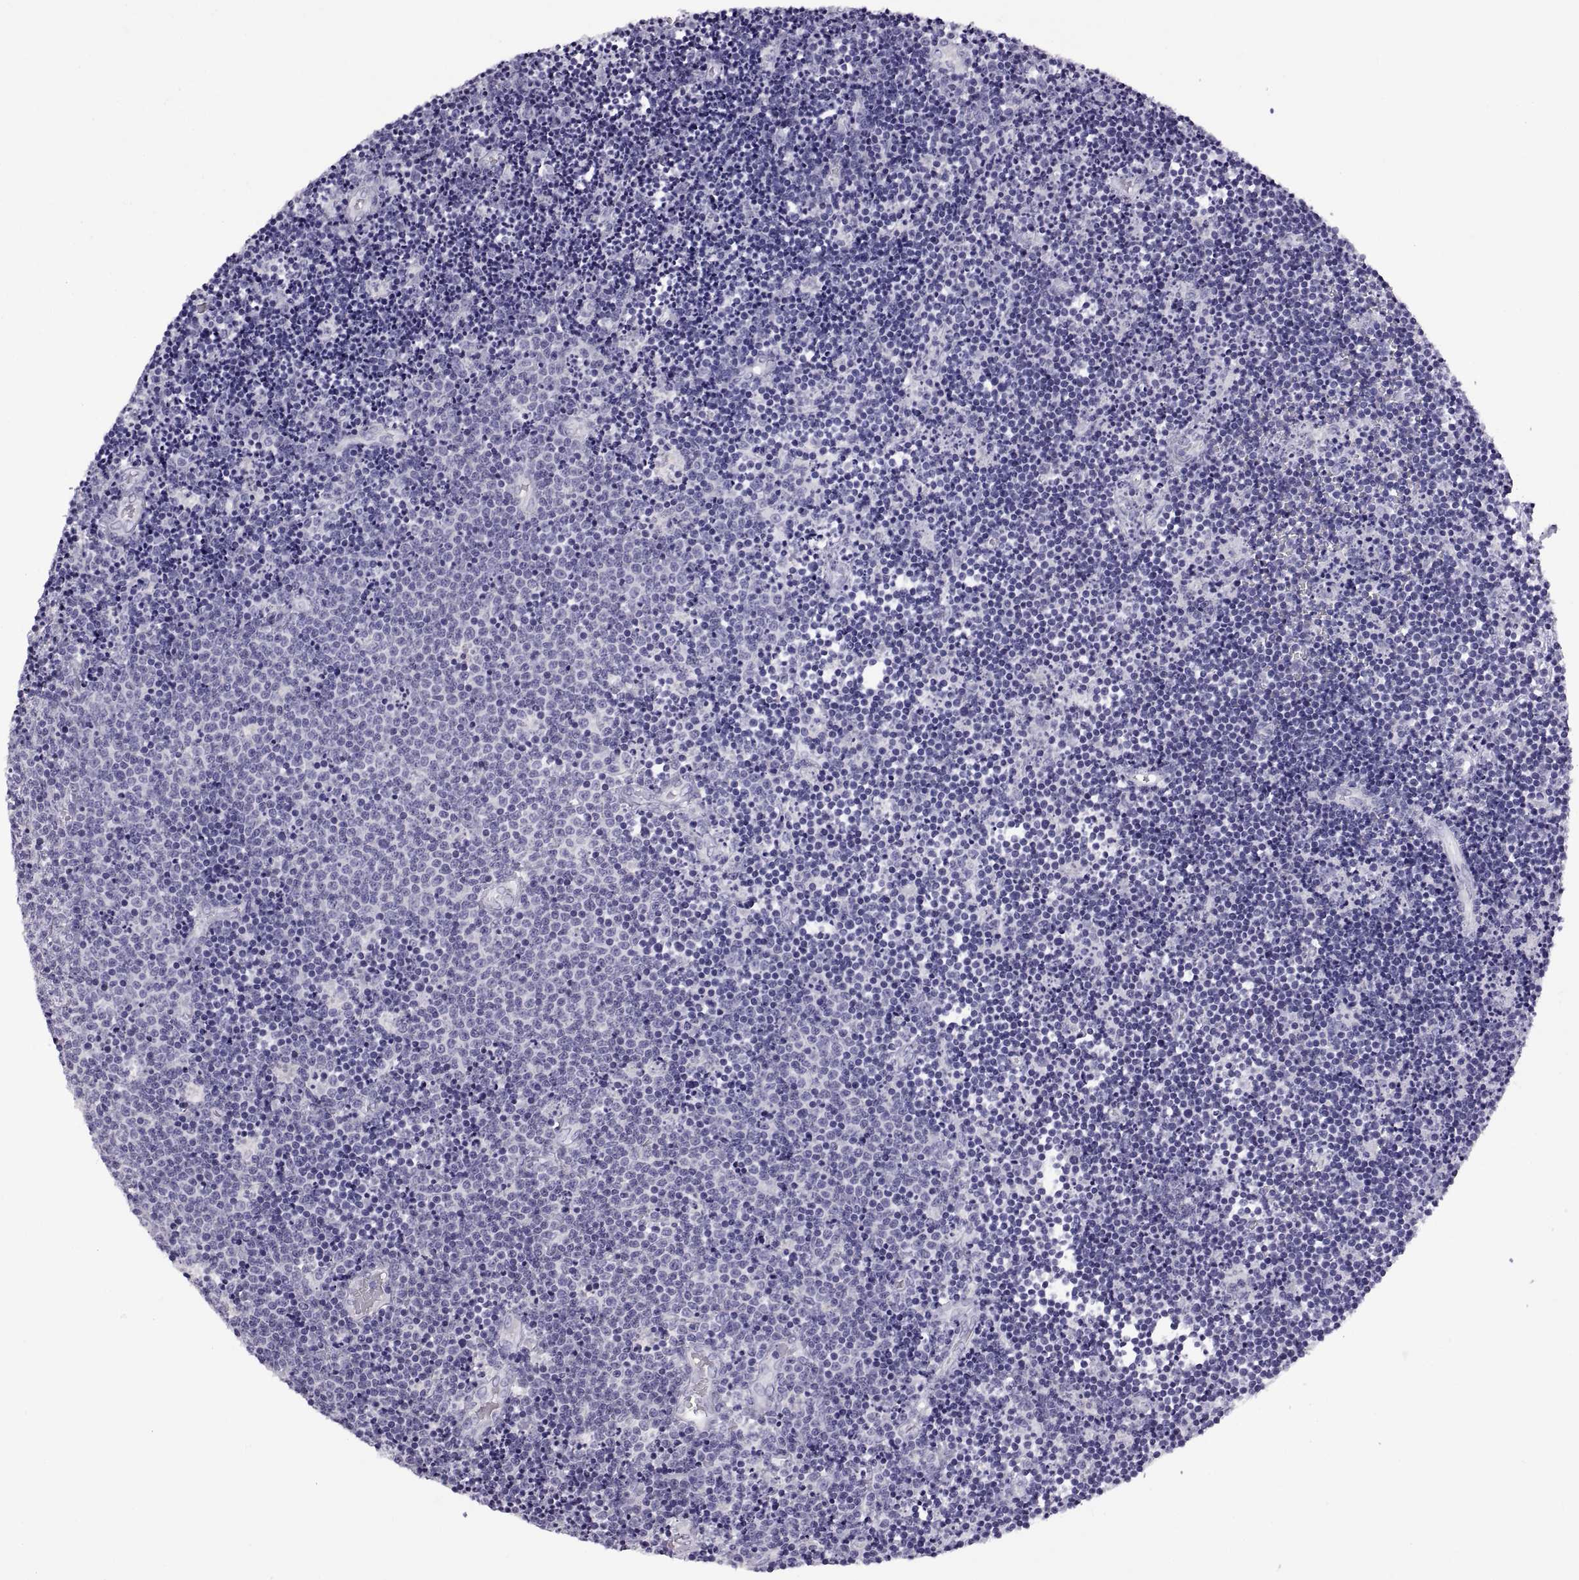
{"staining": {"intensity": "negative", "quantity": "none", "location": "none"}, "tissue": "lymphoma", "cell_type": "Tumor cells", "image_type": "cancer", "snomed": [{"axis": "morphology", "description": "Malignant lymphoma, non-Hodgkin's type, Low grade"}, {"axis": "topography", "description": "Brain"}], "caption": "Tumor cells show no significant protein expression in malignant lymphoma, non-Hodgkin's type (low-grade).", "gene": "RDM1", "patient": {"sex": "female", "age": 66}}